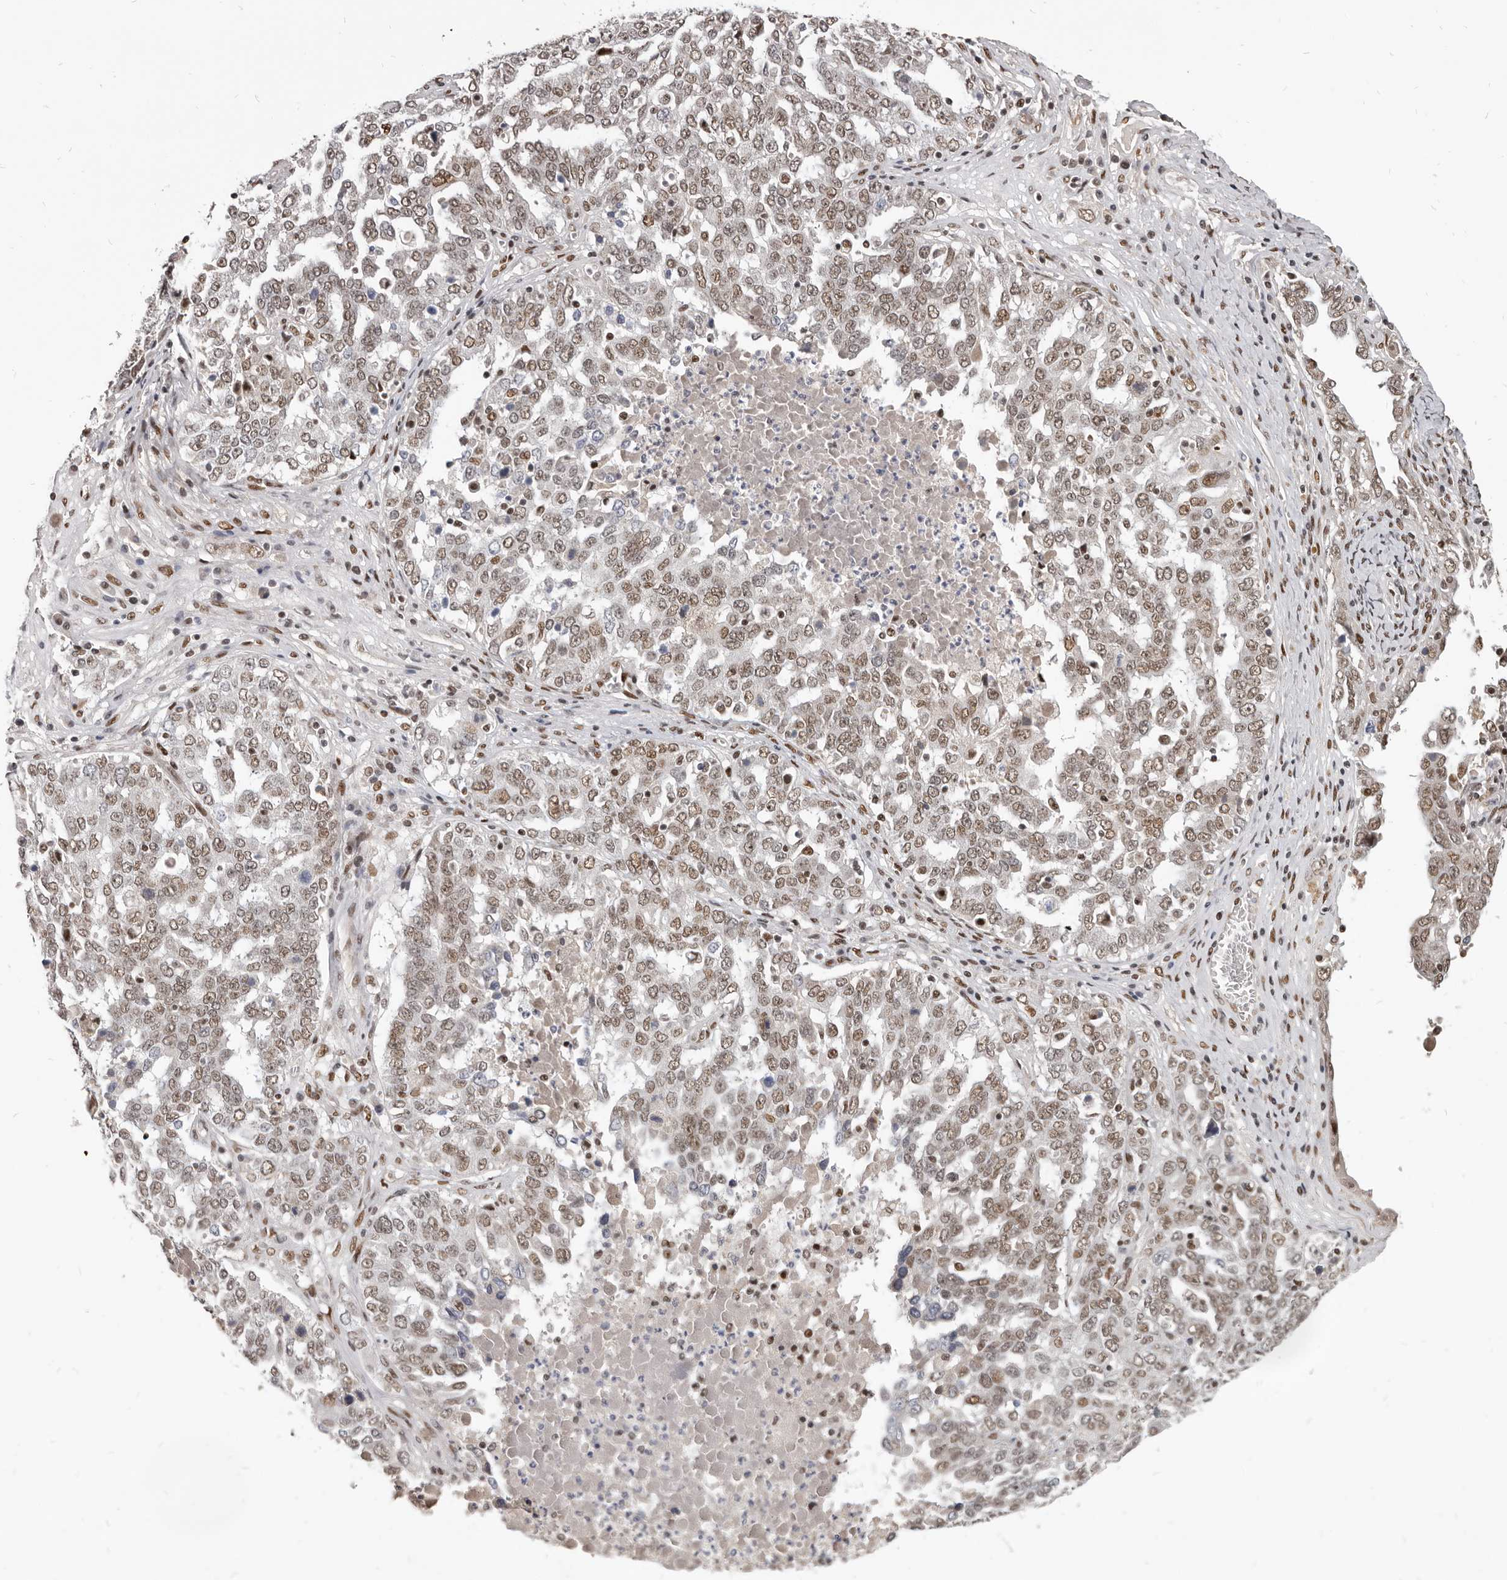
{"staining": {"intensity": "moderate", "quantity": ">75%", "location": "nuclear"}, "tissue": "ovarian cancer", "cell_type": "Tumor cells", "image_type": "cancer", "snomed": [{"axis": "morphology", "description": "Carcinoma, endometroid"}, {"axis": "topography", "description": "Ovary"}], "caption": "Ovarian cancer tissue displays moderate nuclear positivity in approximately >75% of tumor cells, visualized by immunohistochemistry.", "gene": "ATF5", "patient": {"sex": "female", "age": 62}}